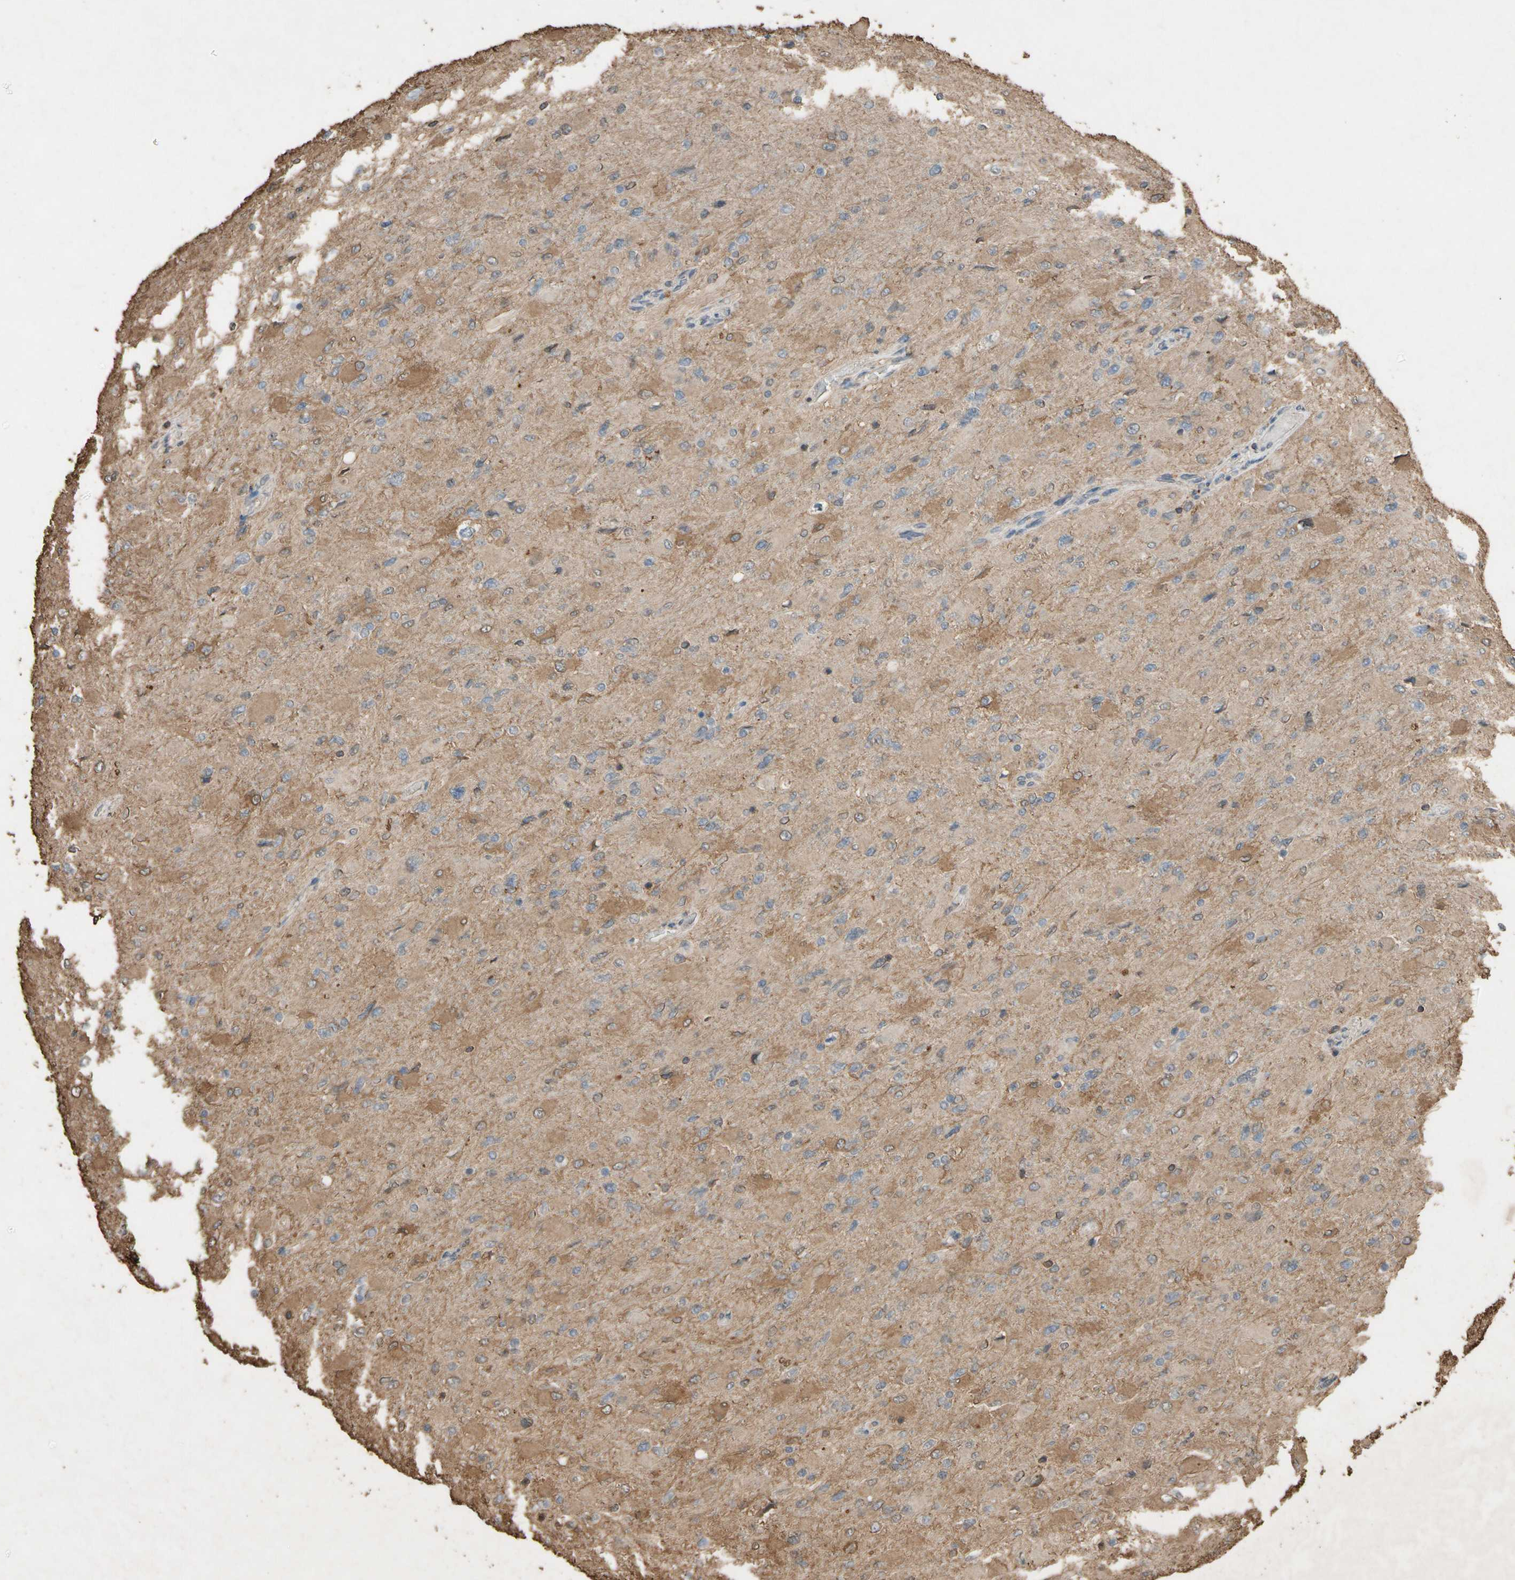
{"staining": {"intensity": "moderate", "quantity": ">75%", "location": "cytoplasmic/membranous"}, "tissue": "glioma", "cell_type": "Tumor cells", "image_type": "cancer", "snomed": [{"axis": "morphology", "description": "Glioma, malignant, High grade"}, {"axis": "topography", "description": "Cerebral cortex"}], "caption": "Human malignant glioma (high-grade) stained with a brown dye exhibits moderate cytoplasmic/membranous positive positivity in about >75% of tumor cells.", "gene": "TNFSF13B", "patient": {"sex": "female", "age": 36}}